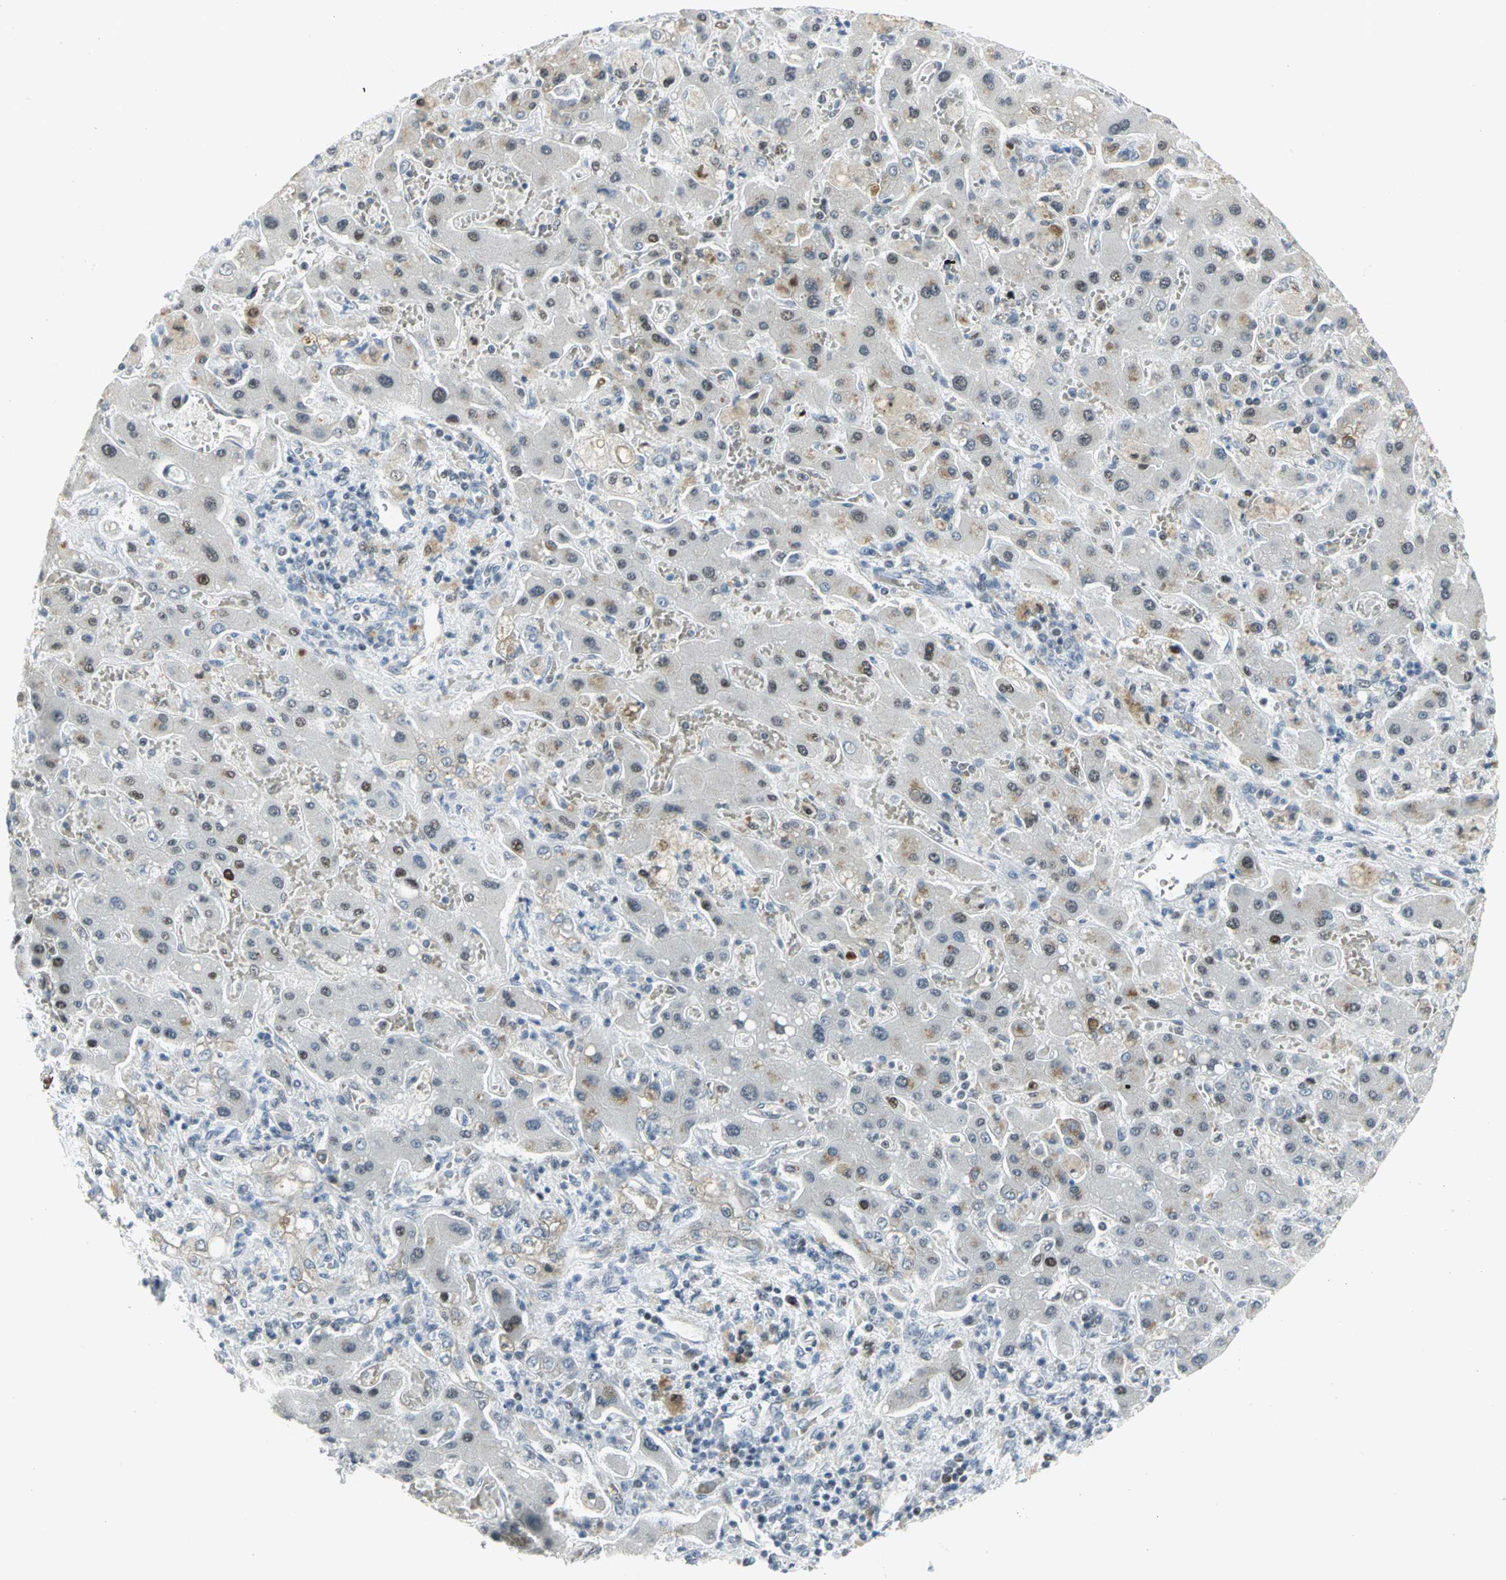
{"staining": {"intensity": "weak", "quantity": "<25%", "location": "cytoplasmic/membranous,nuclear"}, "tissue": "liver cancer", "cell_type": "Tumor cells", "image_type": "cancer", "snomed": [{"axis": "morphology", "description": "Cholangiocarcinoma"}, {"axis": "topography", "description": "Liver"}], "caption": "Immunohistochemistry (IHC) histopathology image of human liver cholangiocarcinoma stained for a protein (brown), which exhibits no staining in tumor cells.", "gene": "RPA1", "patient": {"sex": "male", "age": 50}}